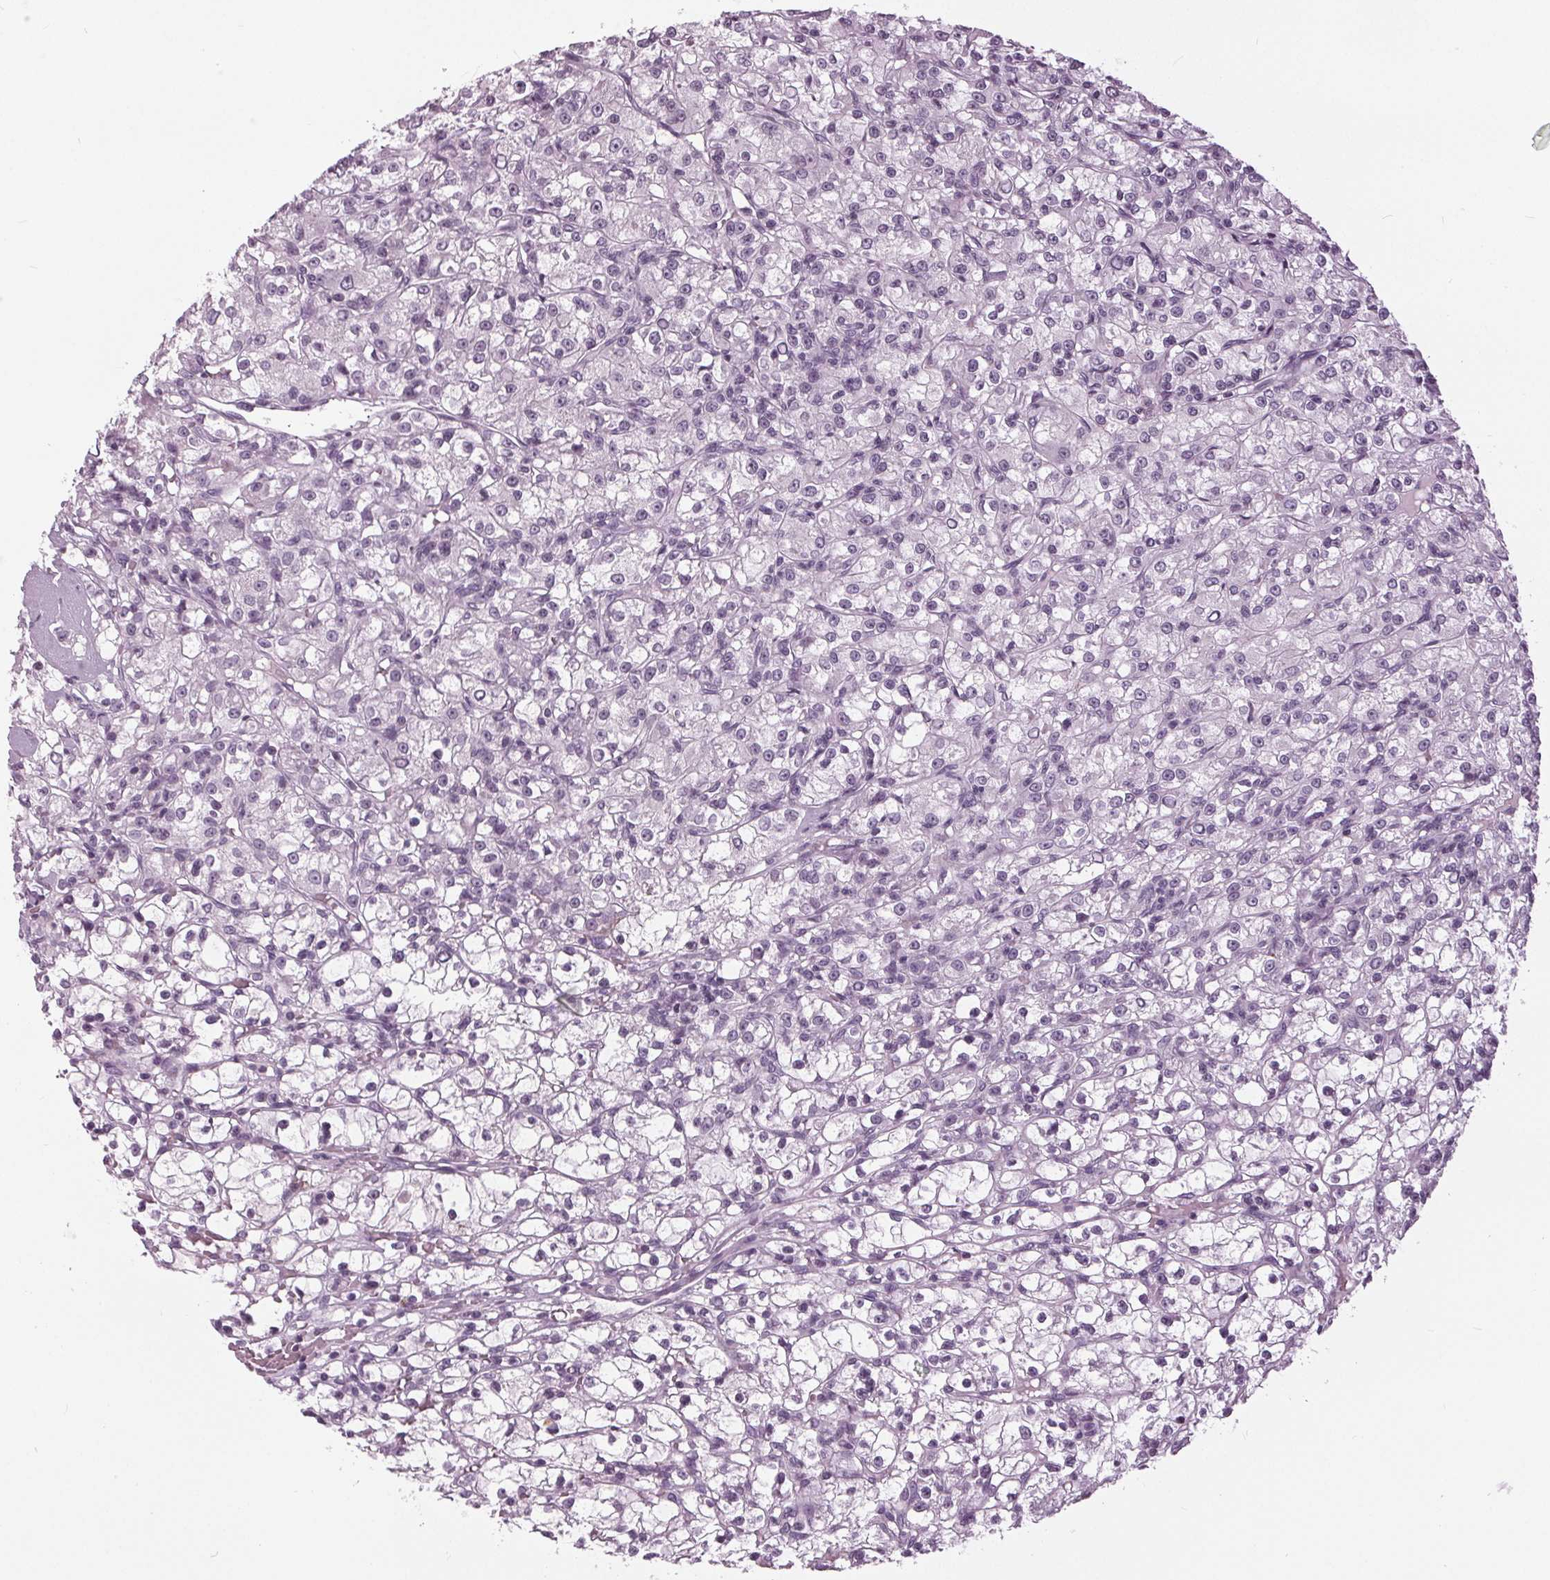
{"staining": {"intensity": "negative", "quantity": "none", "location": "none"}, "tissue": "renal cancer", "cell_type": "Tumor cells", "image_type": "cancer", "snomed": [{"axis": "morphology", "description": "Adenocarcinoma, NOS"}, {"axis": "topography", "description": "Kidney"}], "caption": "IHC of renal cancer displays no expression in tumor cells.", "gene": "SLC9A4", "patient": {"sex": "female", "age": 59}}